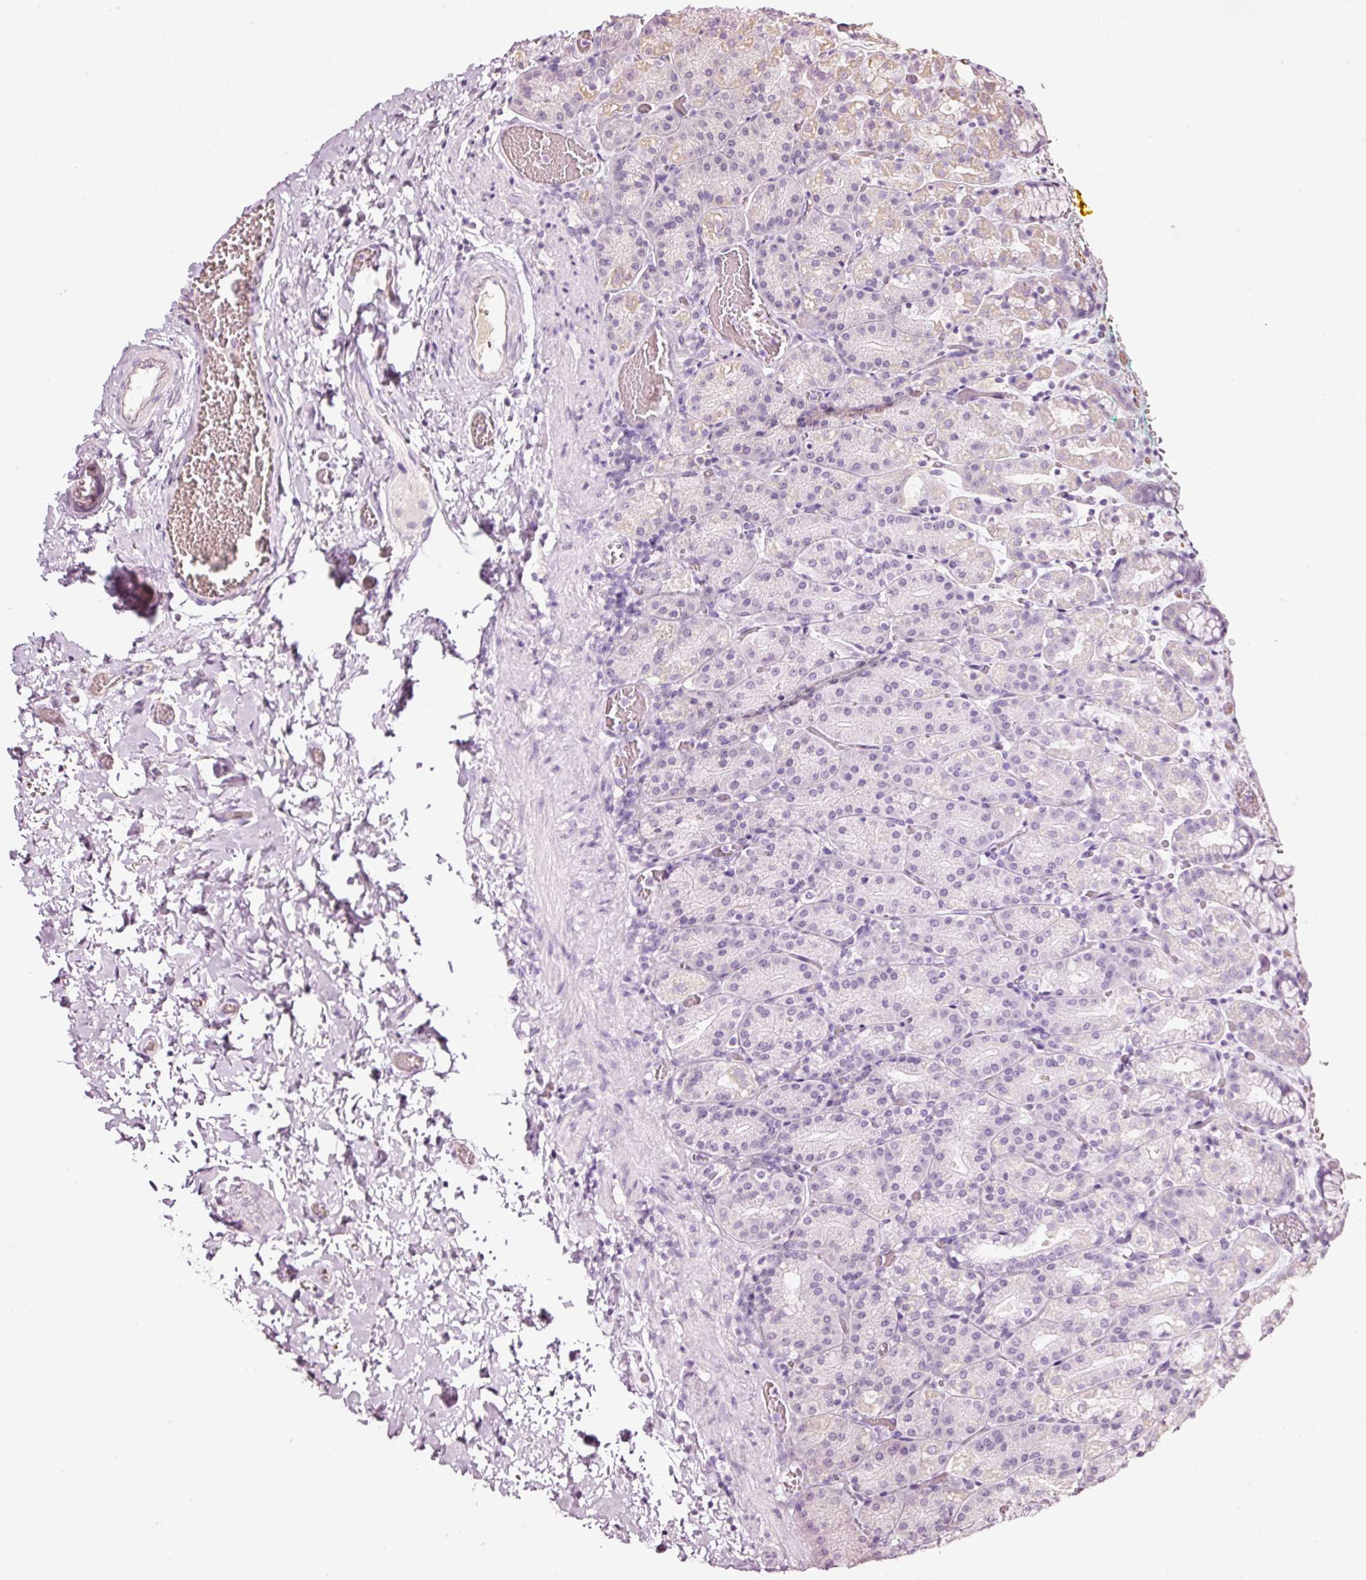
{"staining": {"intensity": "negative", "quantity": "none", "location": "none"}, "tissue": "stomach", "cell_type": "Glandular cells", "image_type": "normal", "snomed": [{"axis": "morphology", "description": "Normal tissue, NOS"}, {"axis": "topography", "description": "Stomach, upper"}], "caption": "Immunohistochemistry (IHC) photomicrograph of benign human stomach stained for a protein (brown), which exhibits no expression in glandular cells.", "gene": "LDHAL6B", "patient": {"sex": "female", "age": 81}}